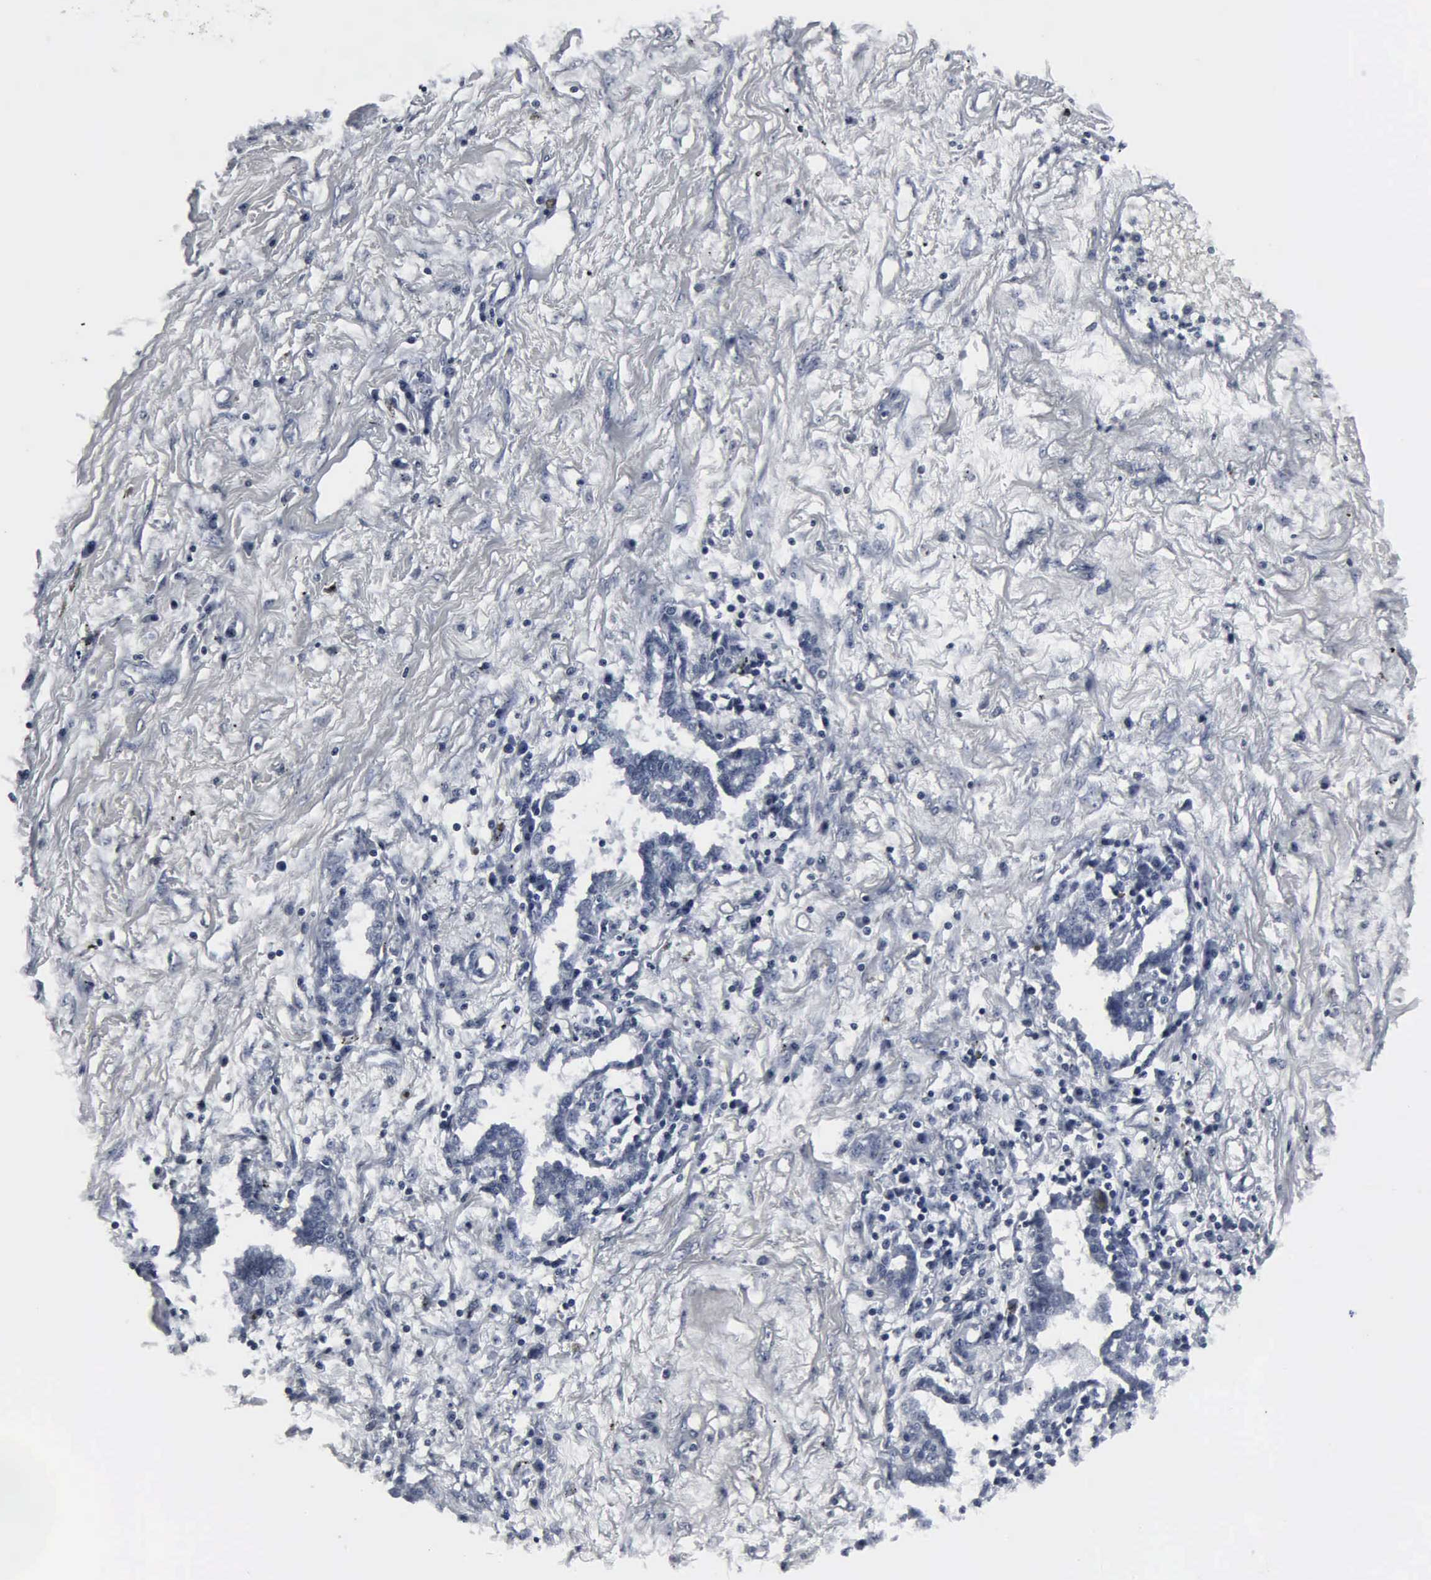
{"staining": {"intensity": "negative", "quantity": "none", "location": "none"}, "tissue": "lung cancer", "cell_type": "Tumor cells", "image_type": "cancer", "snomed": [{"axis": "morphology", "description": "Adenocarcinoma, NOS"}, {"axis": "topography", "description": "Lung"}], "caption": "High power microscopy micrograph of an immunohistochemistry photomicrograph of adenocarcinoma (lung), revealing no significant positivity in tumor cells.", "gene": "DGCR2", "patient": {"sex": "male", "age": 60}}